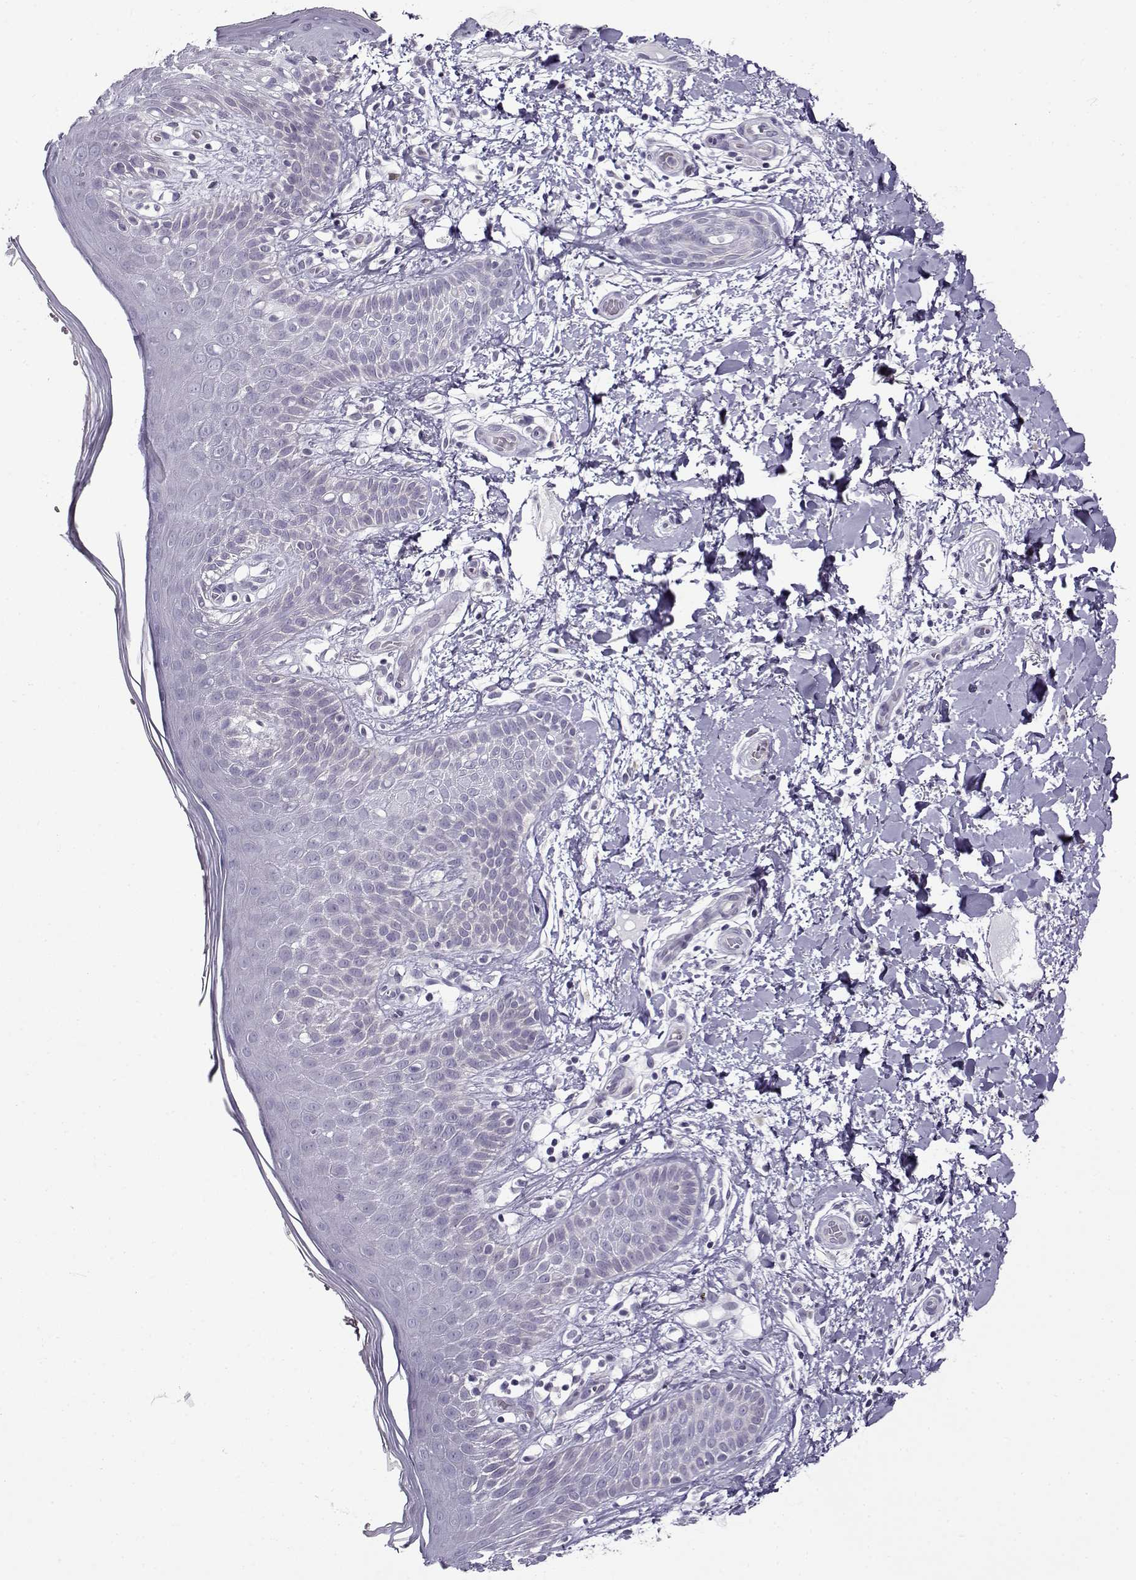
{"staining": {"intensity": "negative", "quantity": "none", "location": "none"}, "tissue": "skin", "cell_type": "Epidermal cells", "image_type": "normal", "snomed": [{"axis": "morphology", "description": "Normal tissue, NOS"}, {"axis": "topography", "description": "Anal"}], "caption": "A photomicrograph of human skin is negative for staining in epidermal cells. The staining is performed using DAB (3,3'-diaminobenzidine) brown chromogen with nuclei counter-stained in using hematoxylin.", "gene": "TEX55", "patient": {"sex": "male", "age": 36}}